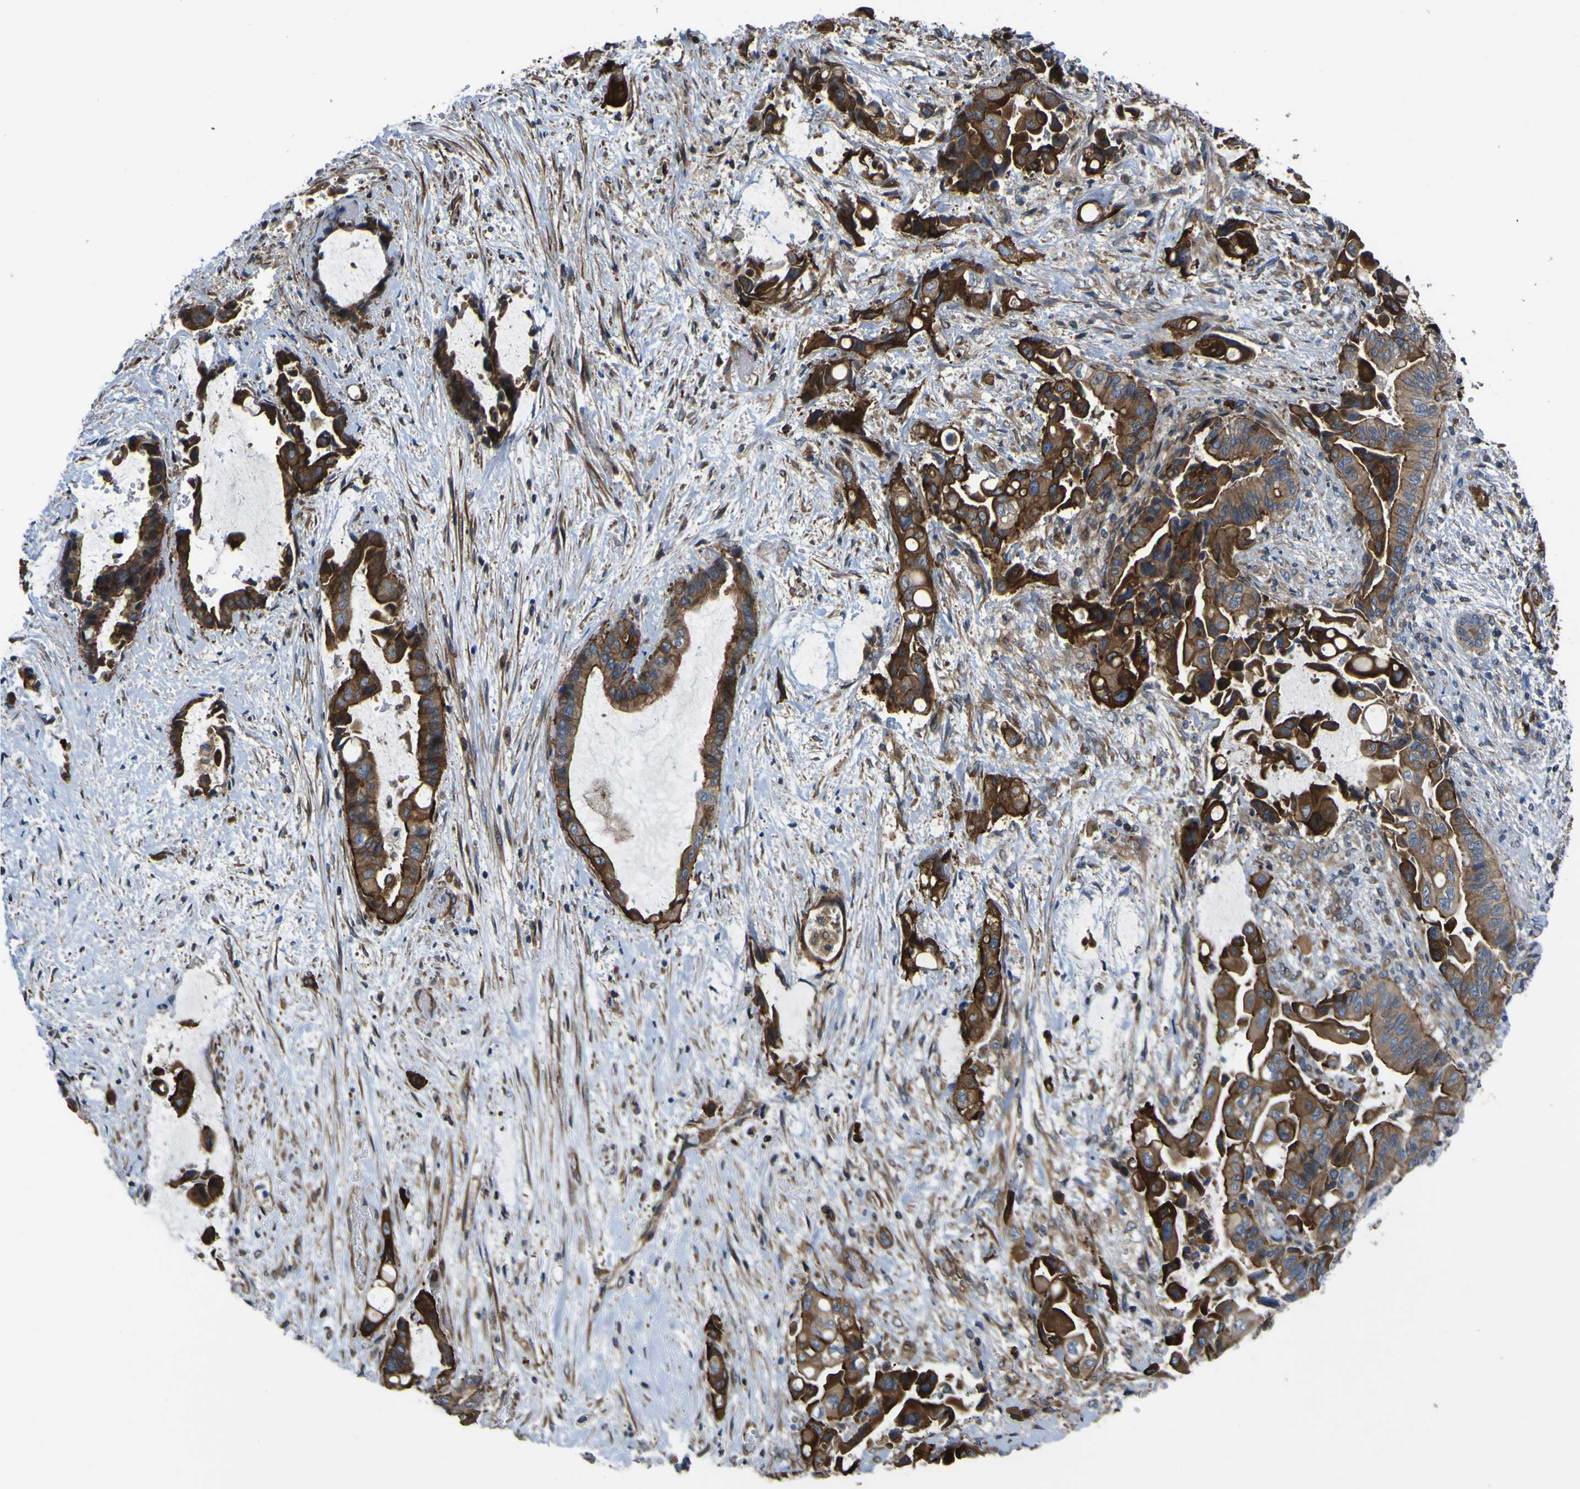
{"staining": {"intensity": "strong", "quantity": ">75%", "location": "cytoplasmic/membranous"}, "tissue": "liver cancer", "cell_type": "Tumor cells", "image_type": "cancer", "snomed": [{"axis": "morphology", "description": "Cholangiocarcinoma"}, {"axis": "topography", "description": "Liver"}], "caption": "Immunohistochemistry of liver cancer displays high levels of strong cytoplasmic/membranous positivity in approximately >75% of tumor cells. The staining was performed using DAB, with brown indicating positive protein expression. Nuclei are stained blue with hematoxylin.", "gene": "FBXO30", "patient": {"sex": "female", "age": 61}}